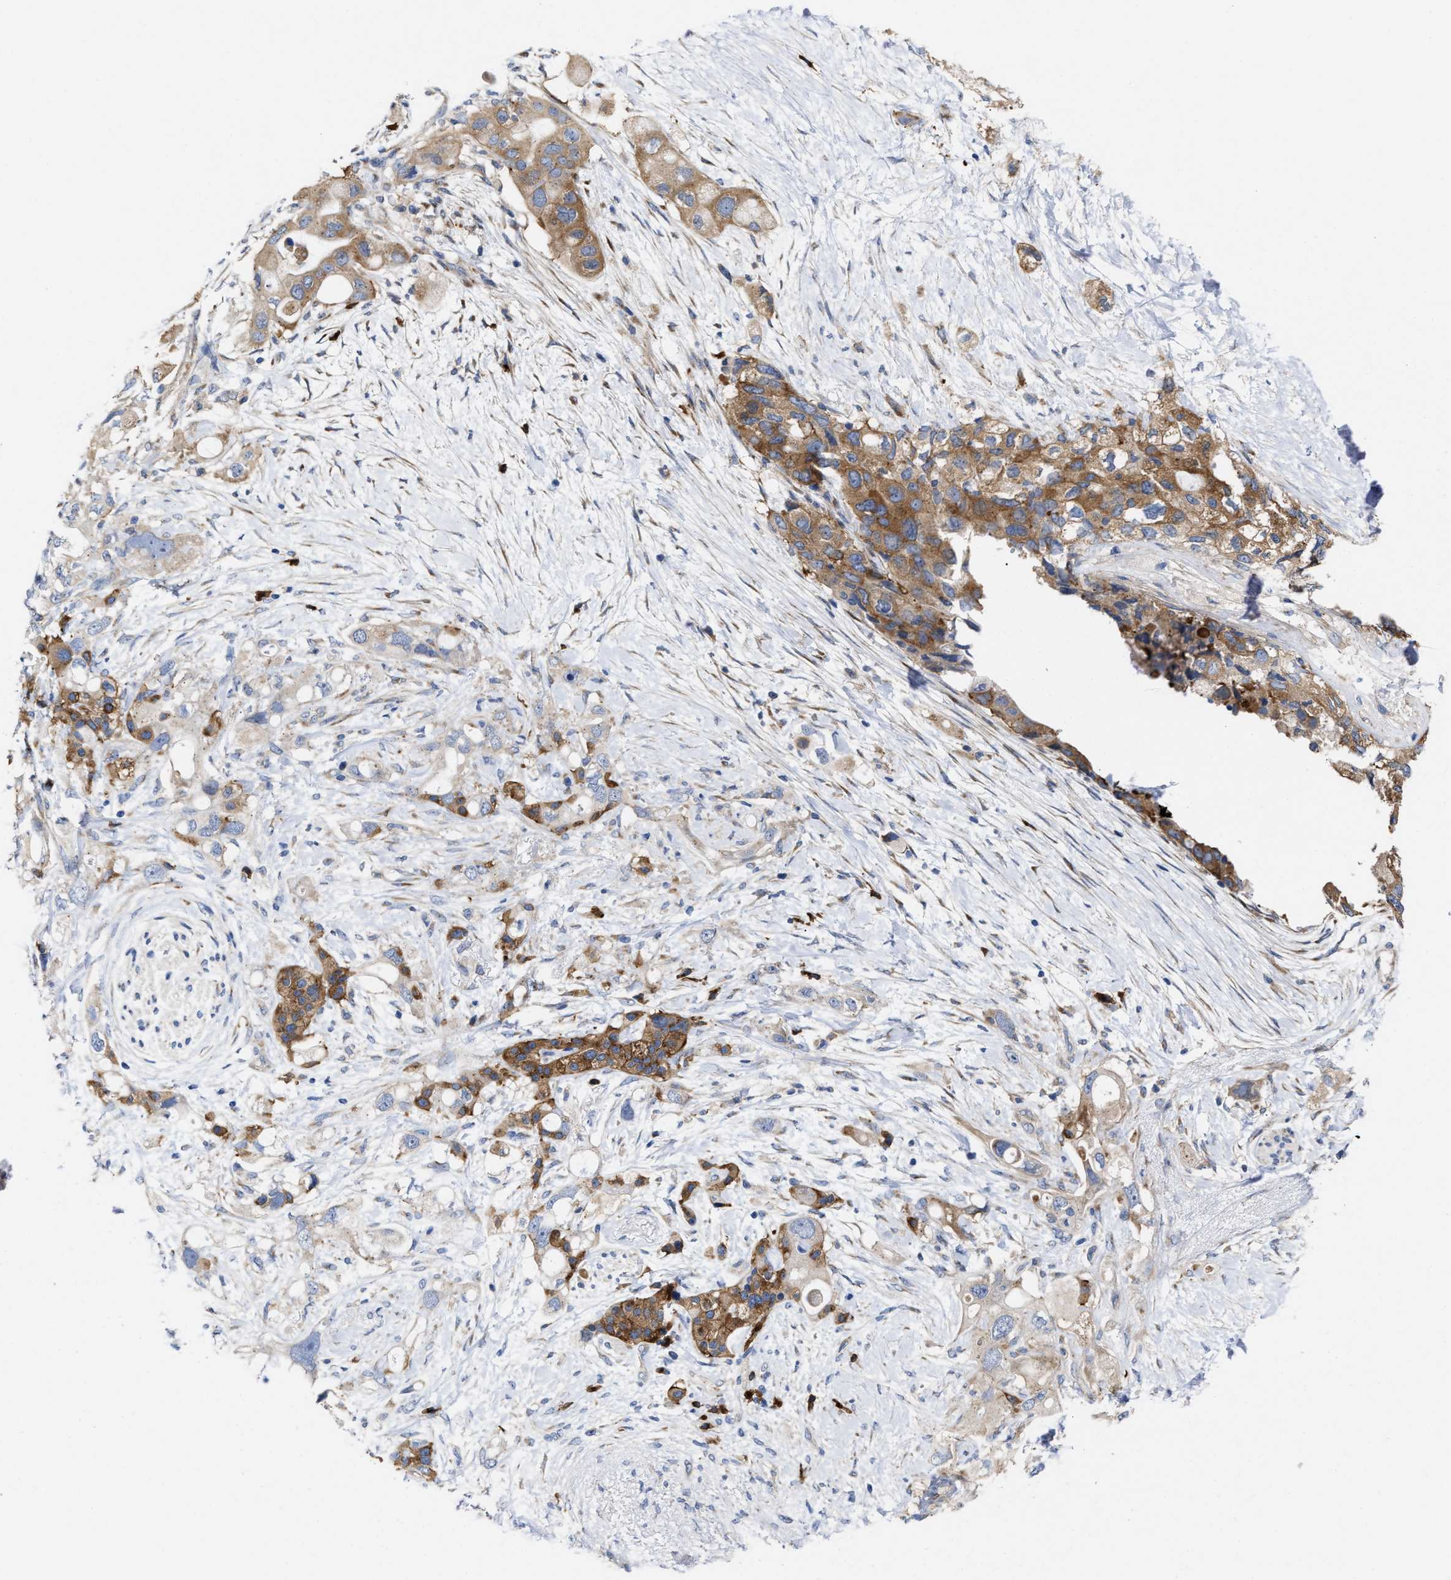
{"staining": {"intensity": "moderate", "quantity": ">75%", "location": "cytoplasmic/membranous"}, "tissue": "pancreatic cancer", "cell_type": "Tumor cells", "image_type": "cancer", "snomed": [{"axis": "morphology", "description": "Adenocarcinoma, NOS"}, {"axis": "topography", "description": "Pancreas"}], "caption": "Brown immunohistochemical staining in human pancreatic cancer (adenocarcinoma) reveals moderate cytoplasmic/membranous expression in approximately >75% of tumor cells.", "gene": "PPP1R15A", "patient": {"sex": "female", "age": 56}}